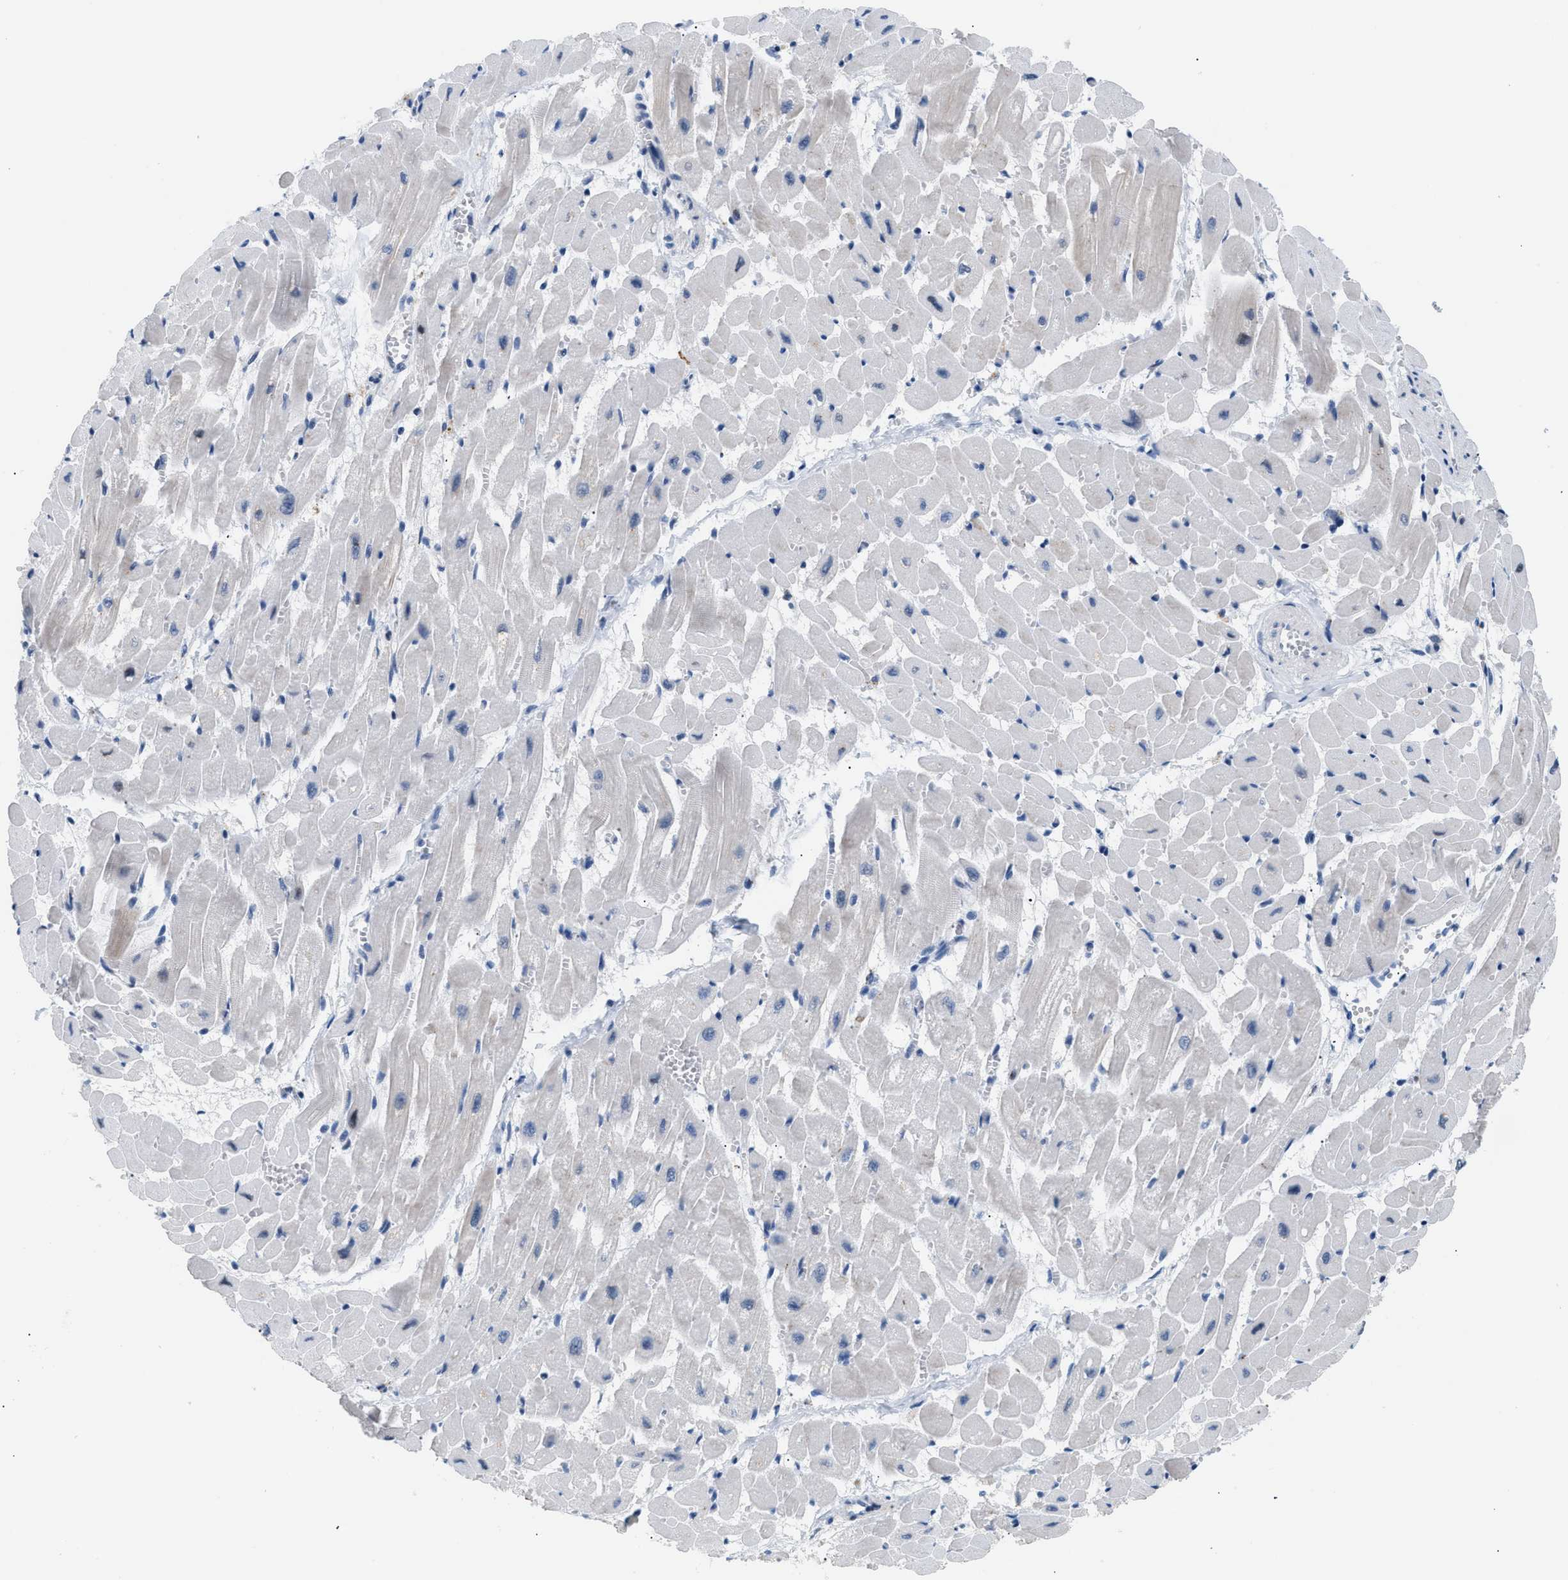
{"staining": {"intensity": "weak", "quantity": "<25%", "location": "cytoplasmic/membranous"}, "tissue": "heart muscle", "cell_type": "Cardiomyocytes", "image_type": "normal", "snomed": [{"axis": "morphology", "description": "Normal tissue, NOS"}, {"axis": "topography", "description": "Heart"}], "caption": "Immunohistochemistry histopathology image of normal heart muscle: heart muscle stained with DAB exhibits no significant protein positivity in cardiomyocytes.", "gene": "KCNC3", "patient": {"sex": "male", "age": 45}}